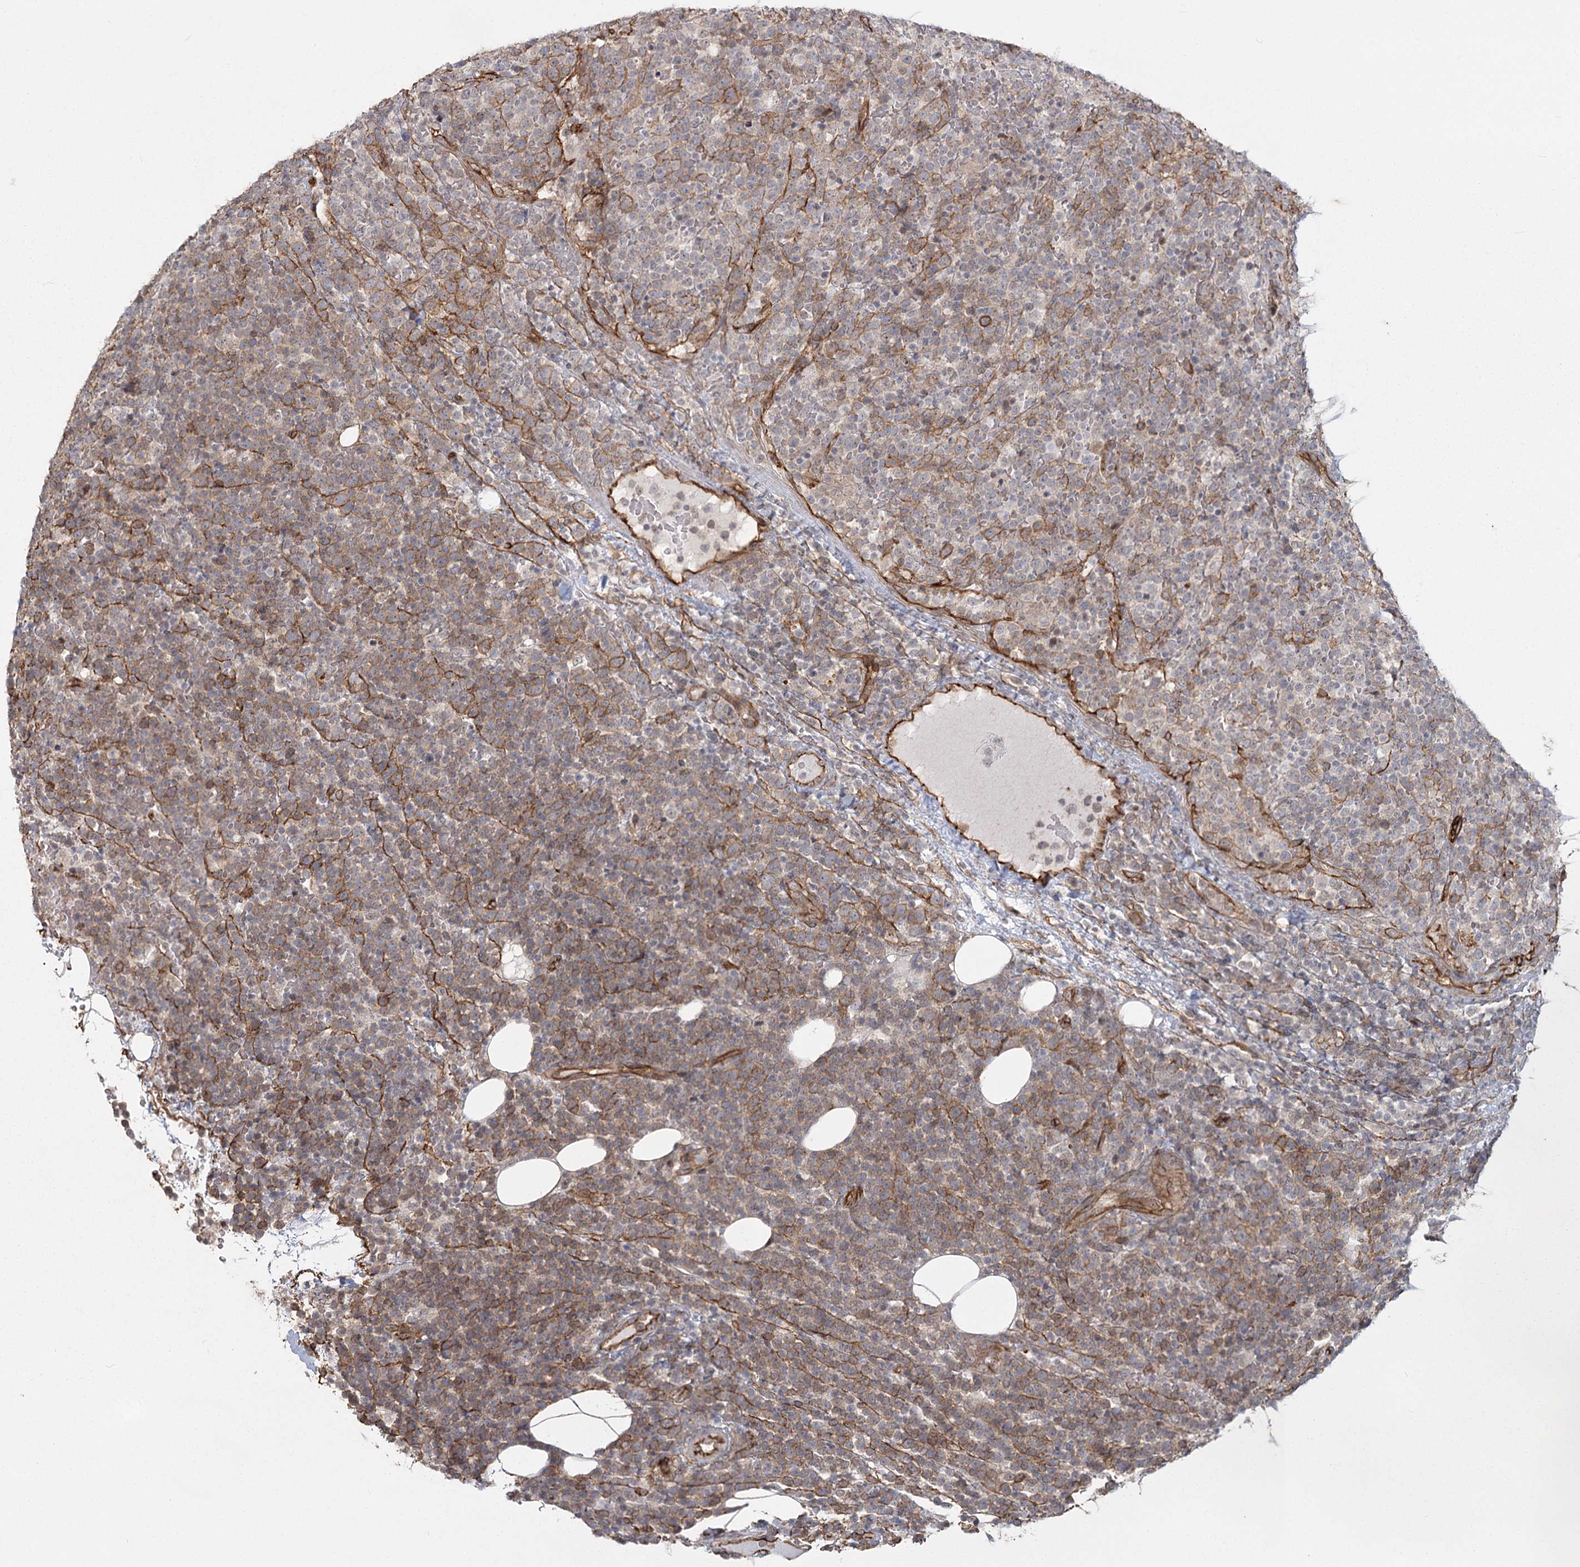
{"staining": {"intensity": "weak", "quantity": "25%-75%", "location": "cytoplasmic/membranous"}, "tissue": "lymphoma", "cell_type": "Tumor cells", "image_type": "cancer", "snomed": [{"axis": "morphology", "description": "Malignant lymphoma, non-Hodgkin's type, High grade"}, {"axis": "topography", "description": "Lymph node"}], "caption": "IHC of human high-grade malignant lymphoma, non-Hodgkin's type reveals low levels of weak cytoplasmic/membranous expression in about 25%-75% of tumor cells.", "gene": "RPP14", "patient": {"sex": "male", "age": 61}}